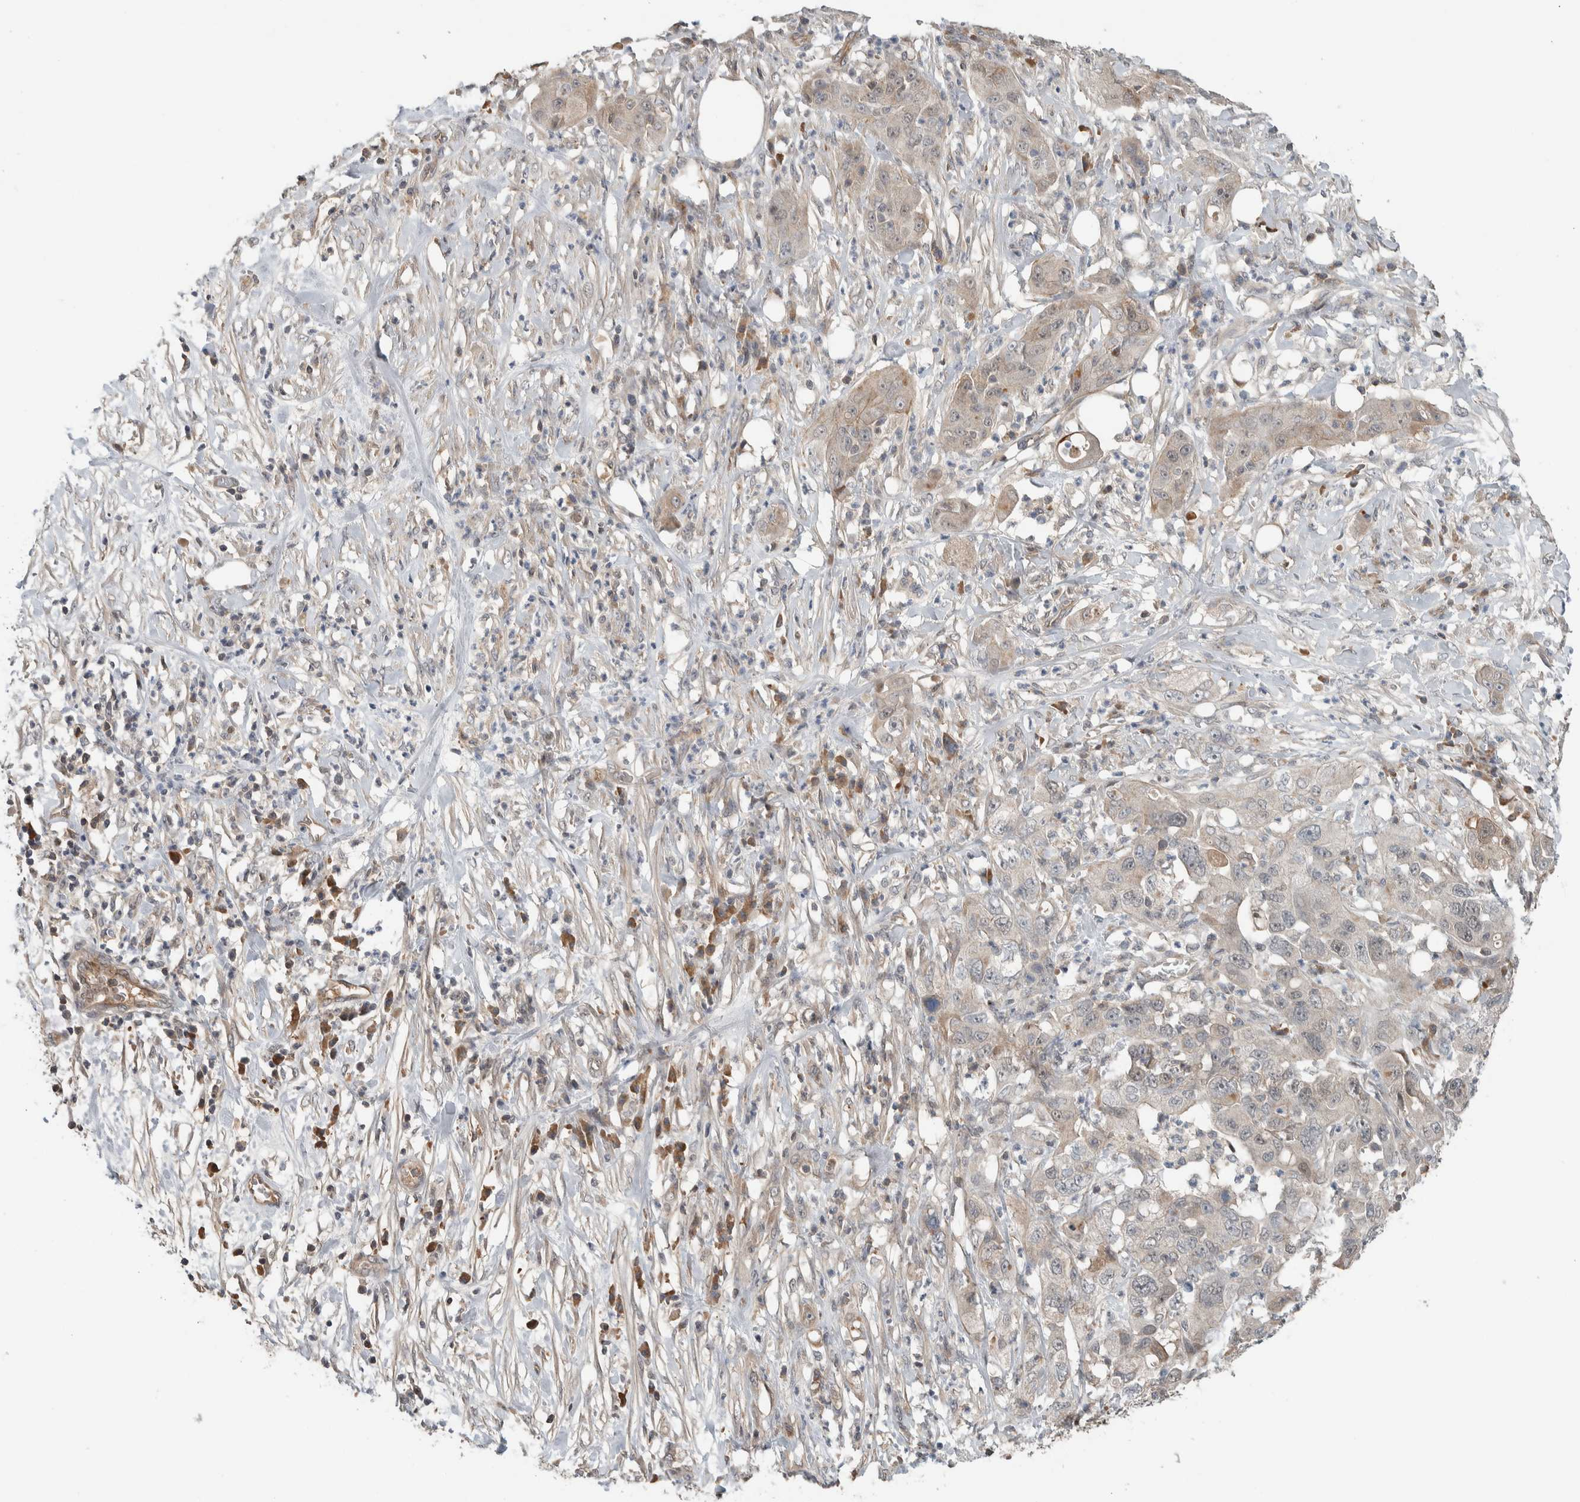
{"staining": {"intensity": "negative", "quantity": "none", "location": "none"}, "tissue": "pancreatic cancer", "cell_type": "Tumor cells", "image_type": "cancer", "snomed": [{"axis": "morphology", "description": "Adenocarcinoma, NOS"}, {"axis": "topography", "description": "Pancreas"}], "caption": "Protein analysis of pancreatic cancer (adenocarcinoma) displays no significant staining in tumor cells.", "gene": "ARMC7", "patient": {"sex": "female", "age": 78}}